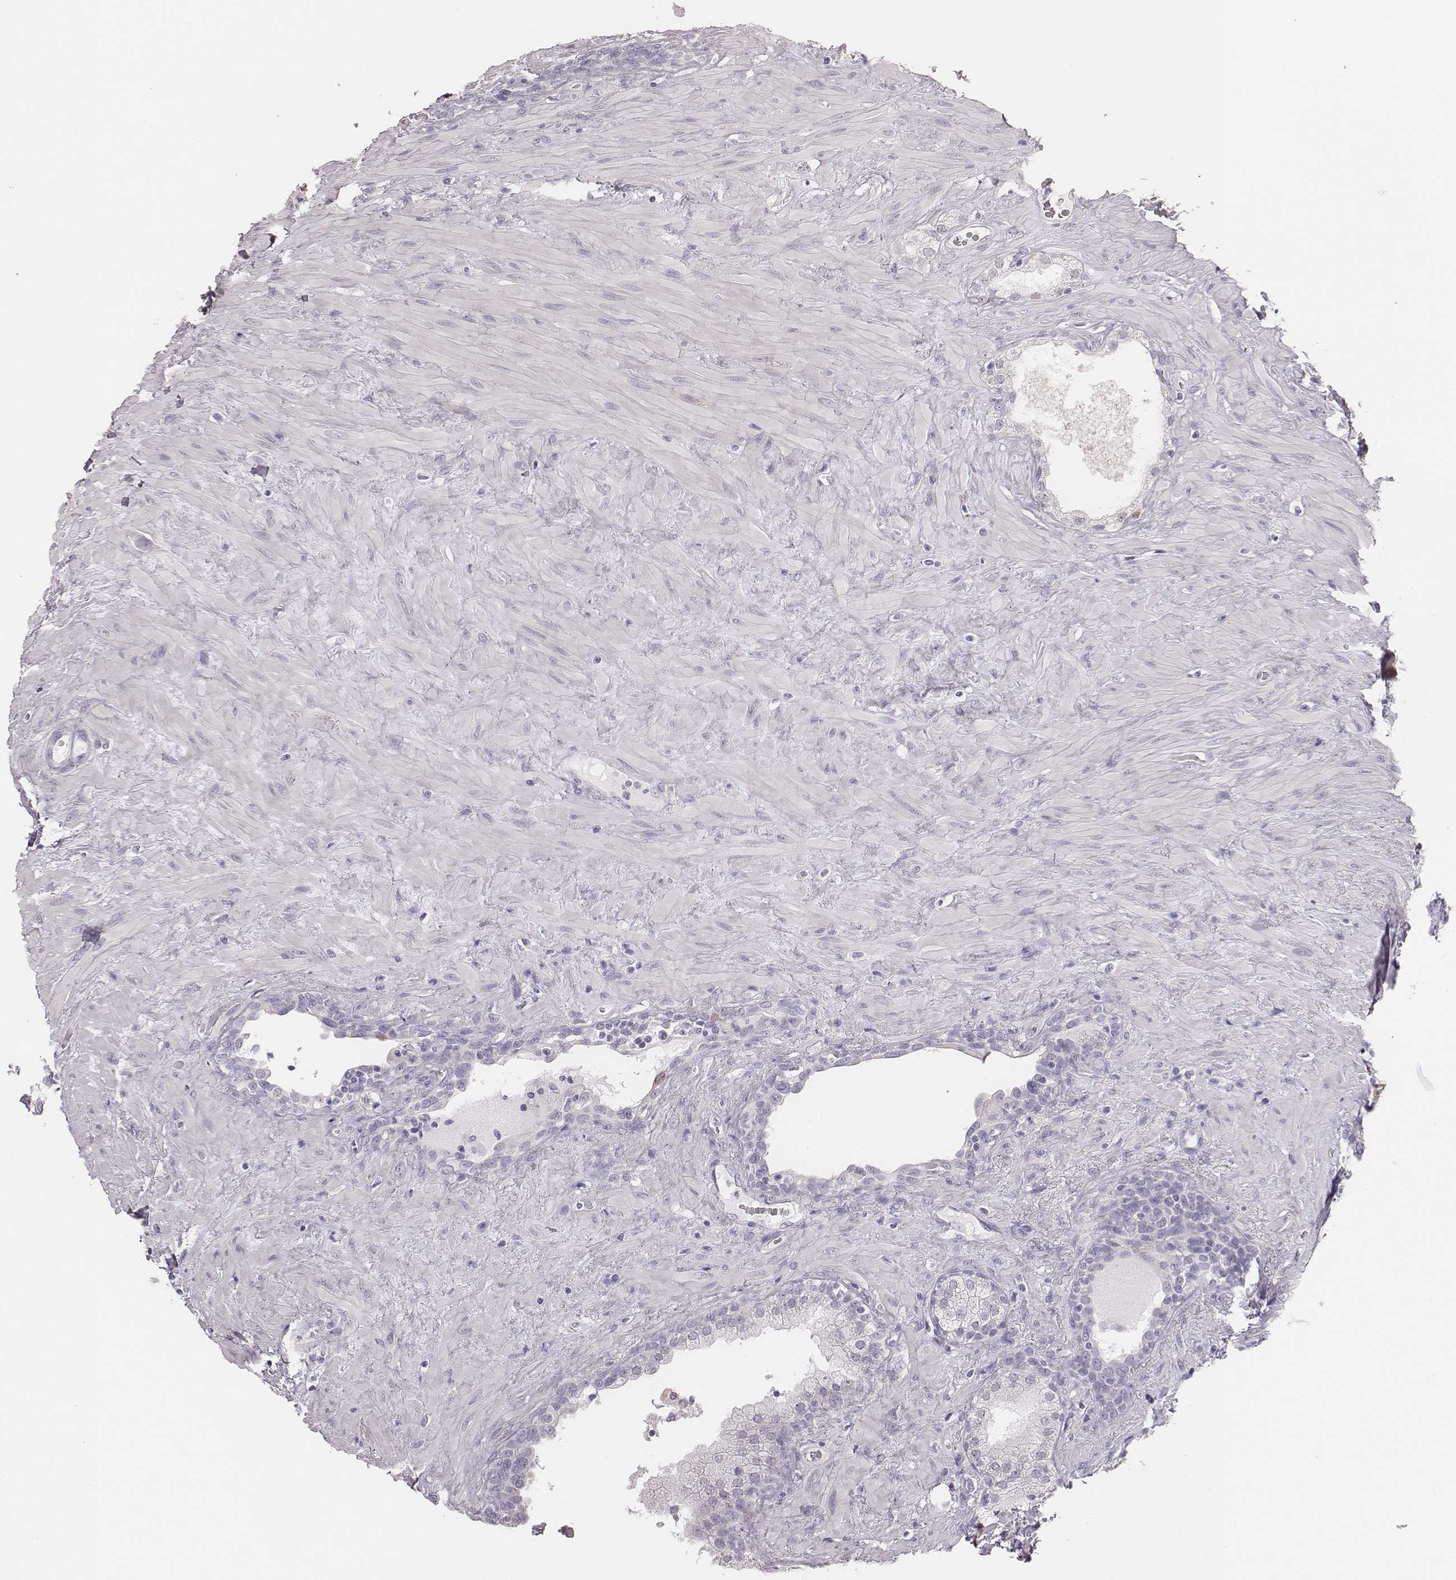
{"staining": {"intensity": "negative", "quantity": "none", "location": "none"}, "tissue": "prostate", "cell_type": "Glandular cells", "image_type": "normal", "snomed": [{"axis": "morphology", "description": "Normal tissue, NOS"}, {"axis": "topography", "description": "Prostate"}], "caption": "This image is of unremarkable prostate stained with IHC to label a protein in brown with the nuclei are counter-stained blue. There is no staining in glandular cells.", "gene": "PBK", "patient": {"sex": "male", "age": 63}}